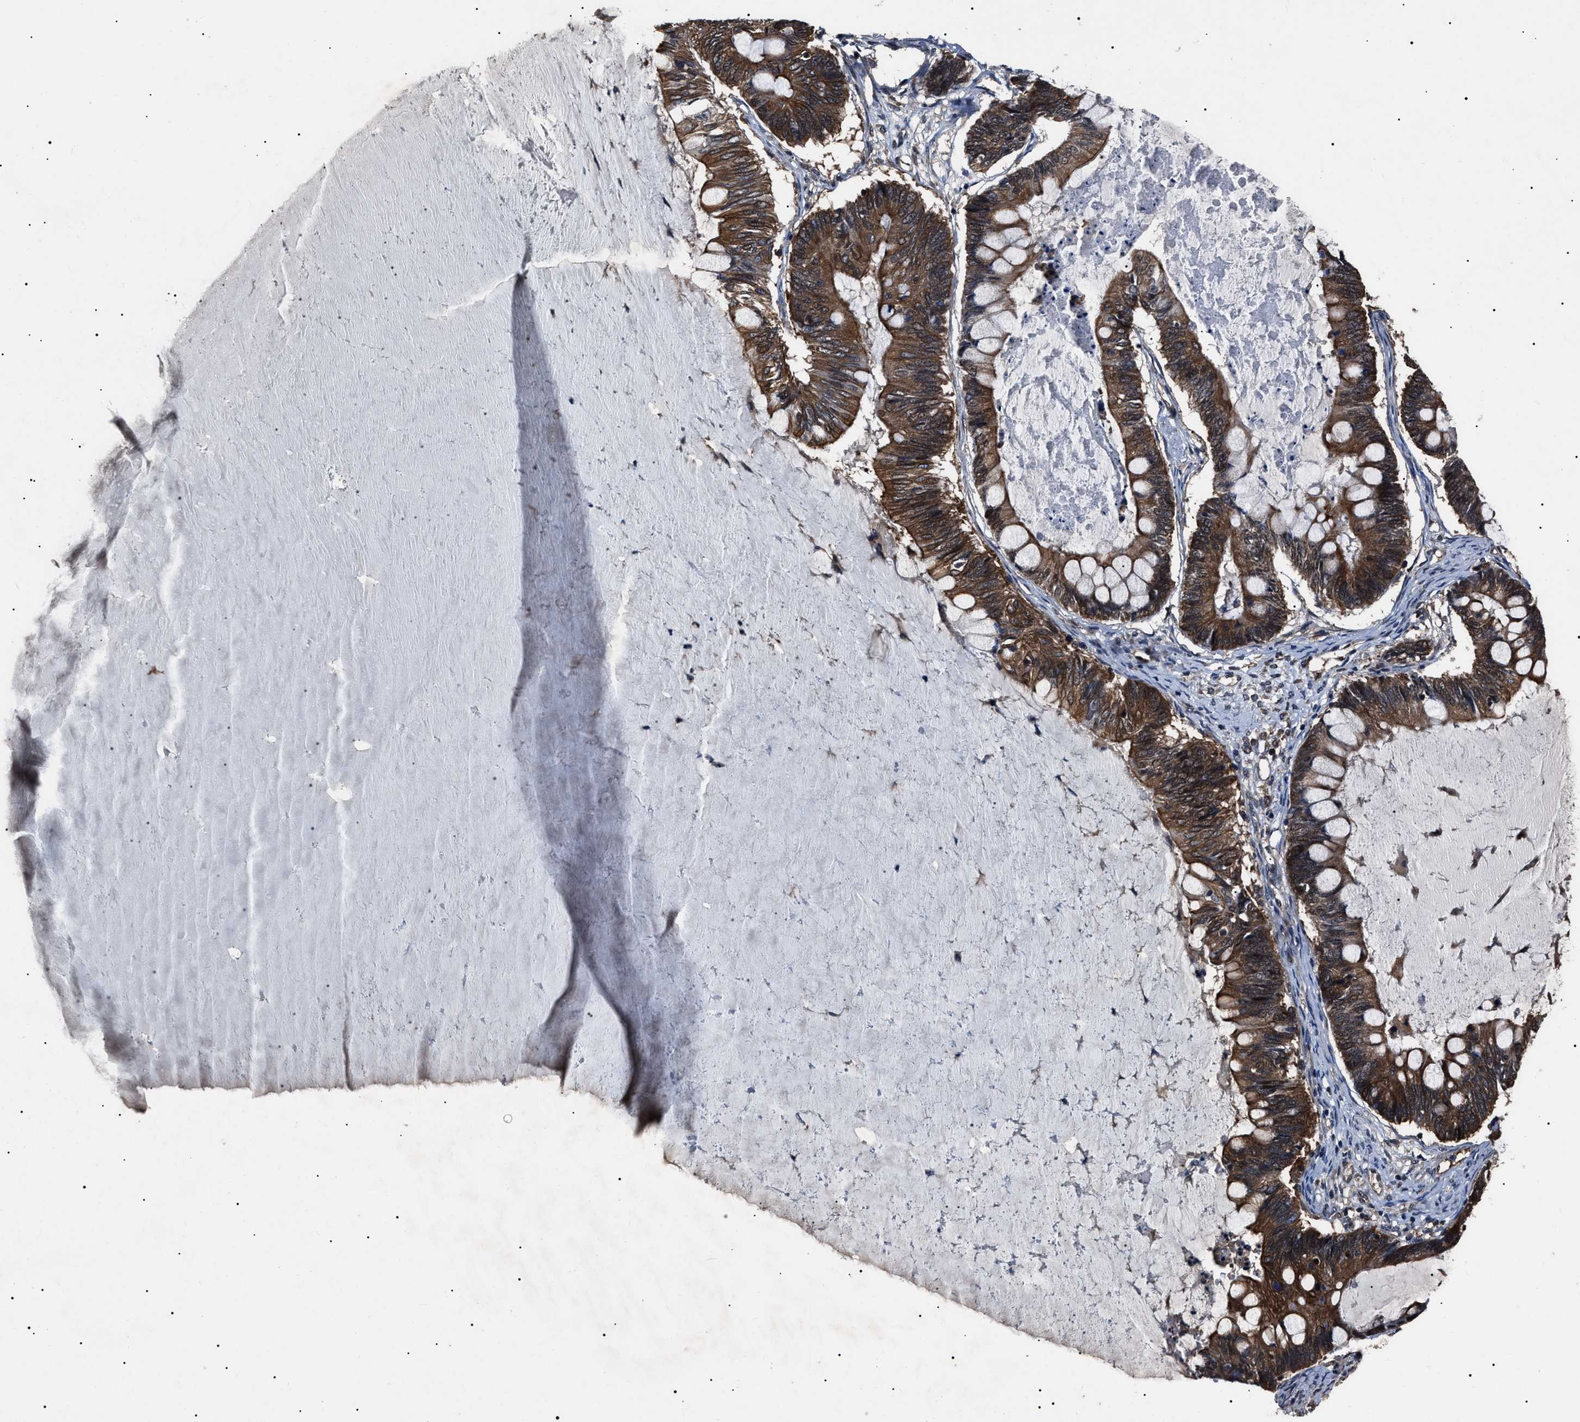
{"staining": {"intensity": "moderate", "quantity": ">75%", "location": "cytoplasmic/membranous"}, "tissue": "ovarian cancer", "cell_type": "Tumor cells", "image_type": "cancer", "snomed": [{"axis": "morphology", "description": "Cystadenocarcinoma, mucinous, NOS"}, {"axis": "topography", "description": "Ovary"}], "caption": "IHC of ovarian cancer (mucinous cystadenocarcinoma) shows medium levels of moderate cytoplasmic/membranous expression in approximately >75% of tumor cells.", "gene": "CCT8", "patient": {"sex": "female", "age": 61}}